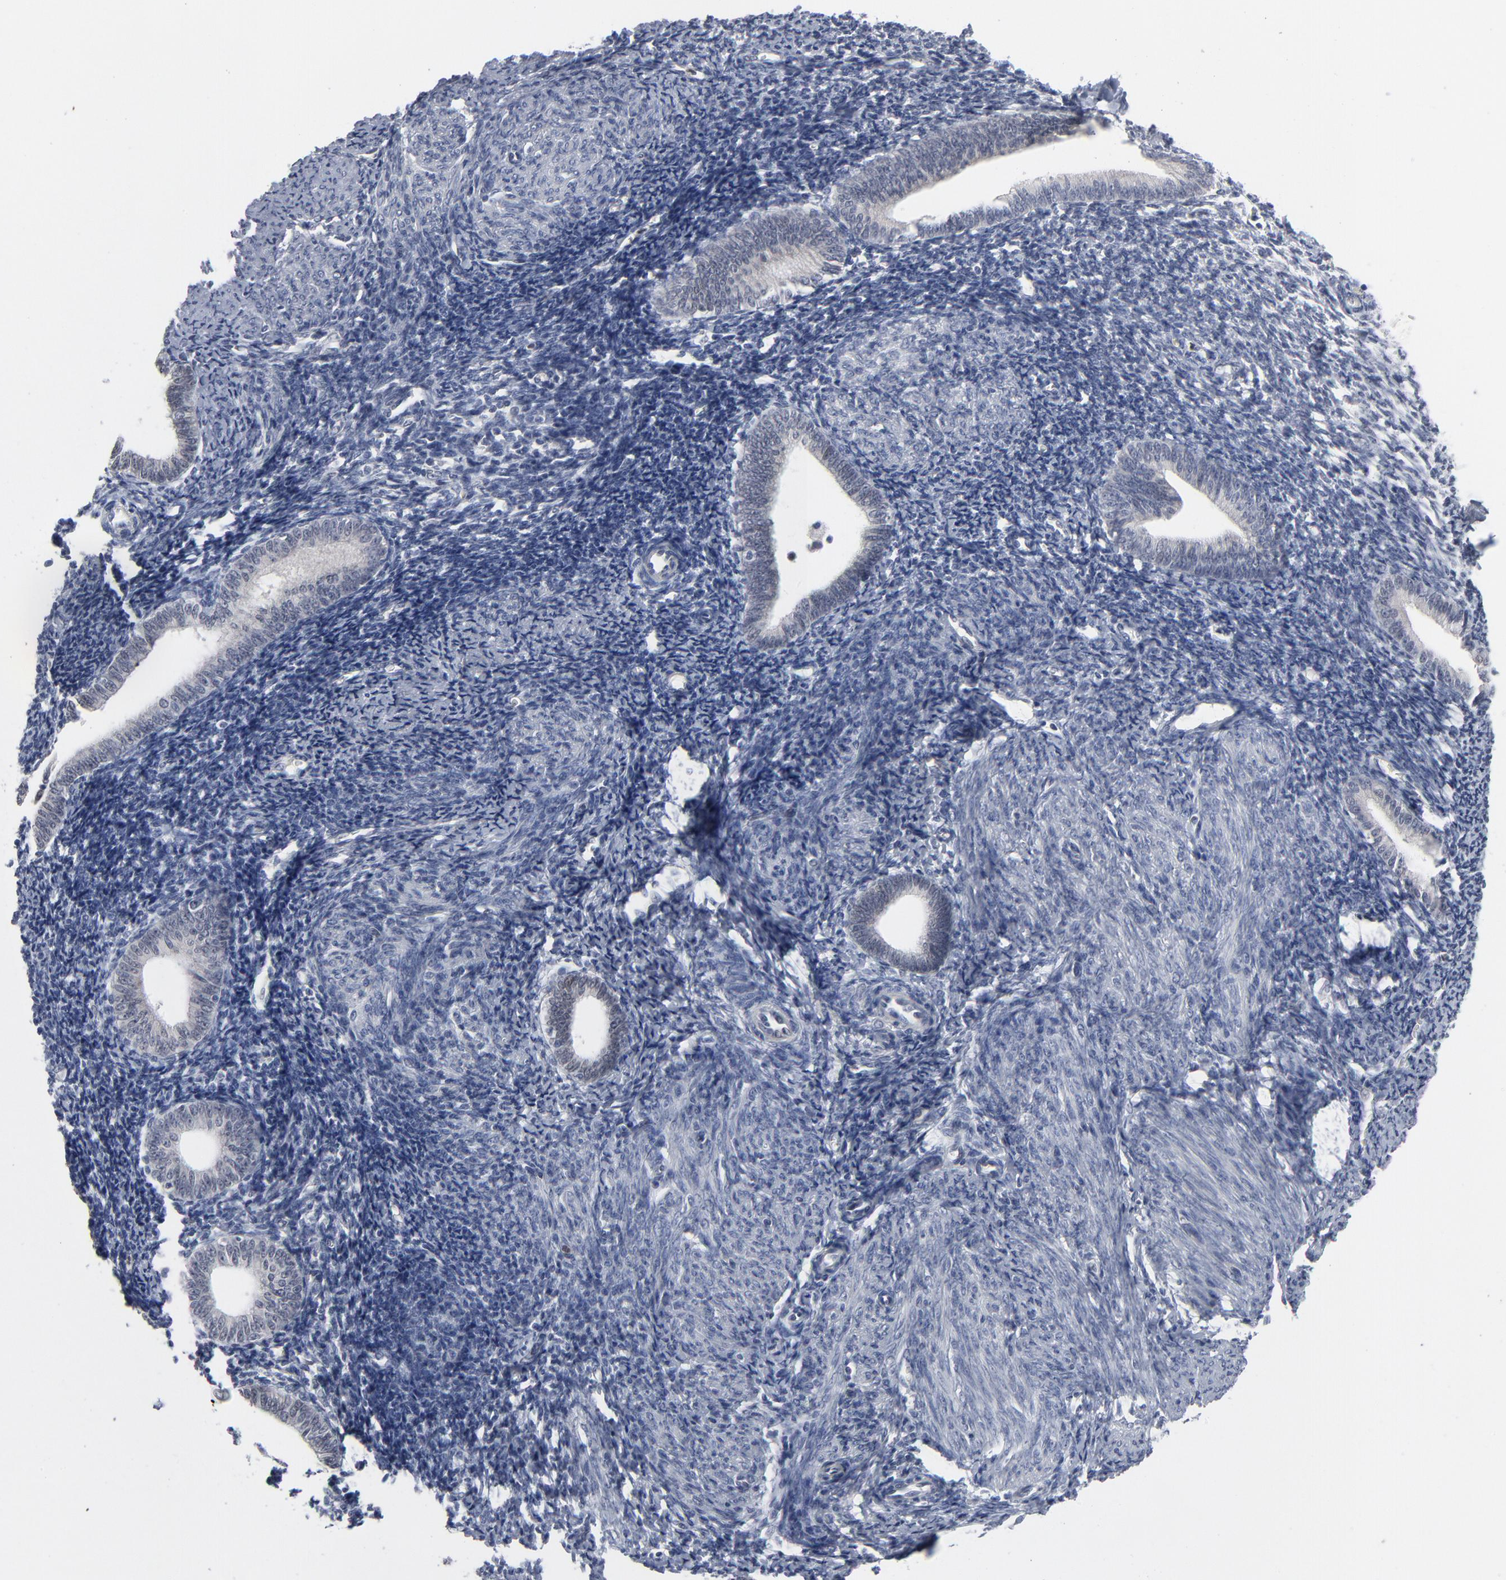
{"staining": {"intensity": "negative", "quantity": "none", "location": "none"}, "tissue": "endometrium", "cell_type": "Cells in endometrial stroma", "image_type": "normal", "snomed": [{"axis": "morphology", "description": "Normal tissue, NOS"}, {"axis": "topography", "description": "Endometrium"}], "caption": "A high-resolution image shows immunohistochemistry staining of normal endometrium, which displays no significant staining in cells in endometrial stroma.", "gene": "FOXN2", "patient": {"sex": "female", "age": 57}}